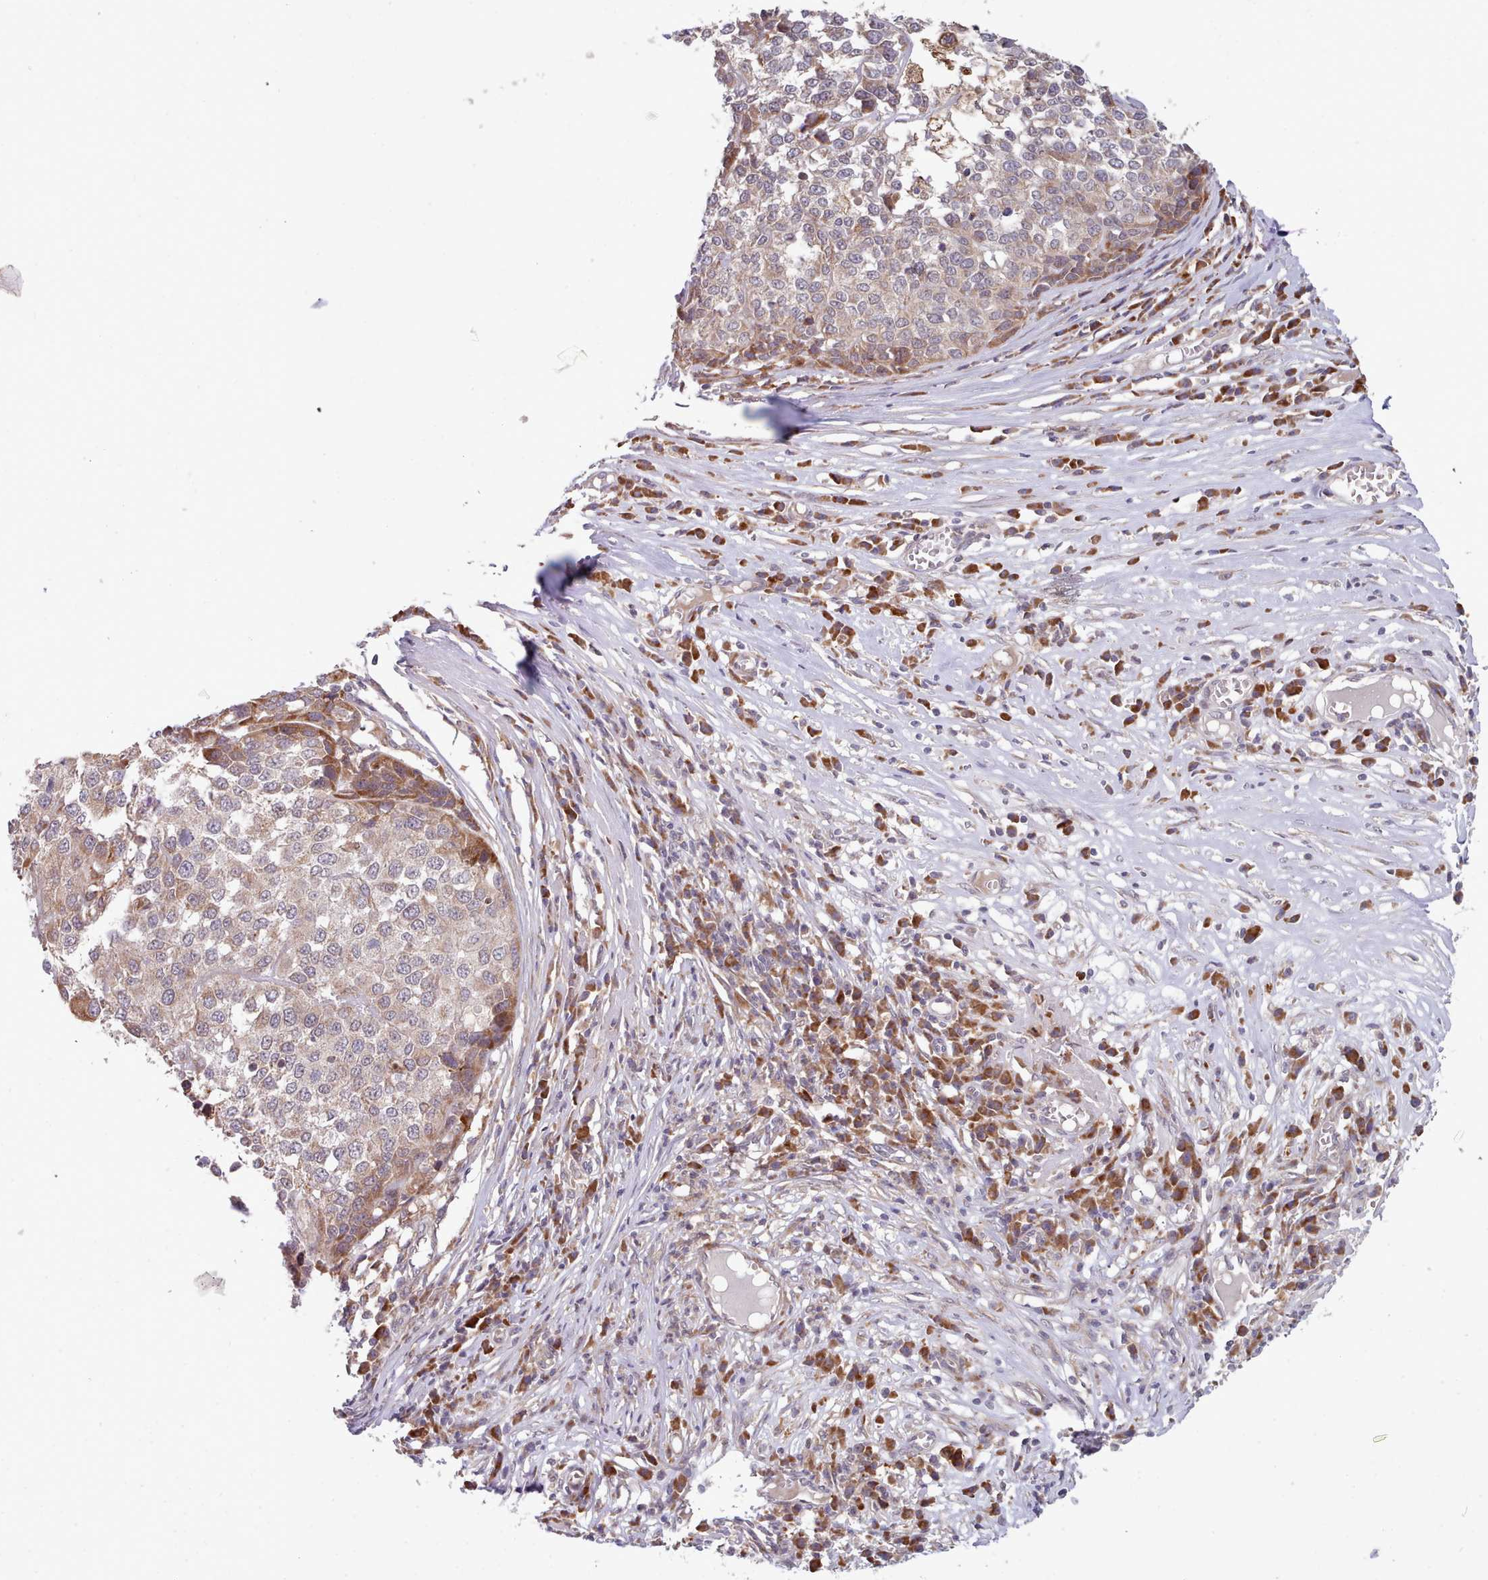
{"staining": {"intensity": "moderate", "quantity": "<25%", "location": "cytoplasmic/membranous"}, "tissue": "melanoma", "cell_type": "Tumor cells", "image_type": "cancer", "snomed": [{"axis": "morphology", "description": "Malignant melanoma, Metastatic site"}, {"axis": "topography", "description": "Lymph node"}], "caption": "This is an image of IHC staining of malignant melanoma (metastatic site), which shows moderate expression in the cytoplasmic/membranous of tumor cells.", "gene": "TRIM26", "patient": {"sex": "male", "age": 44}}